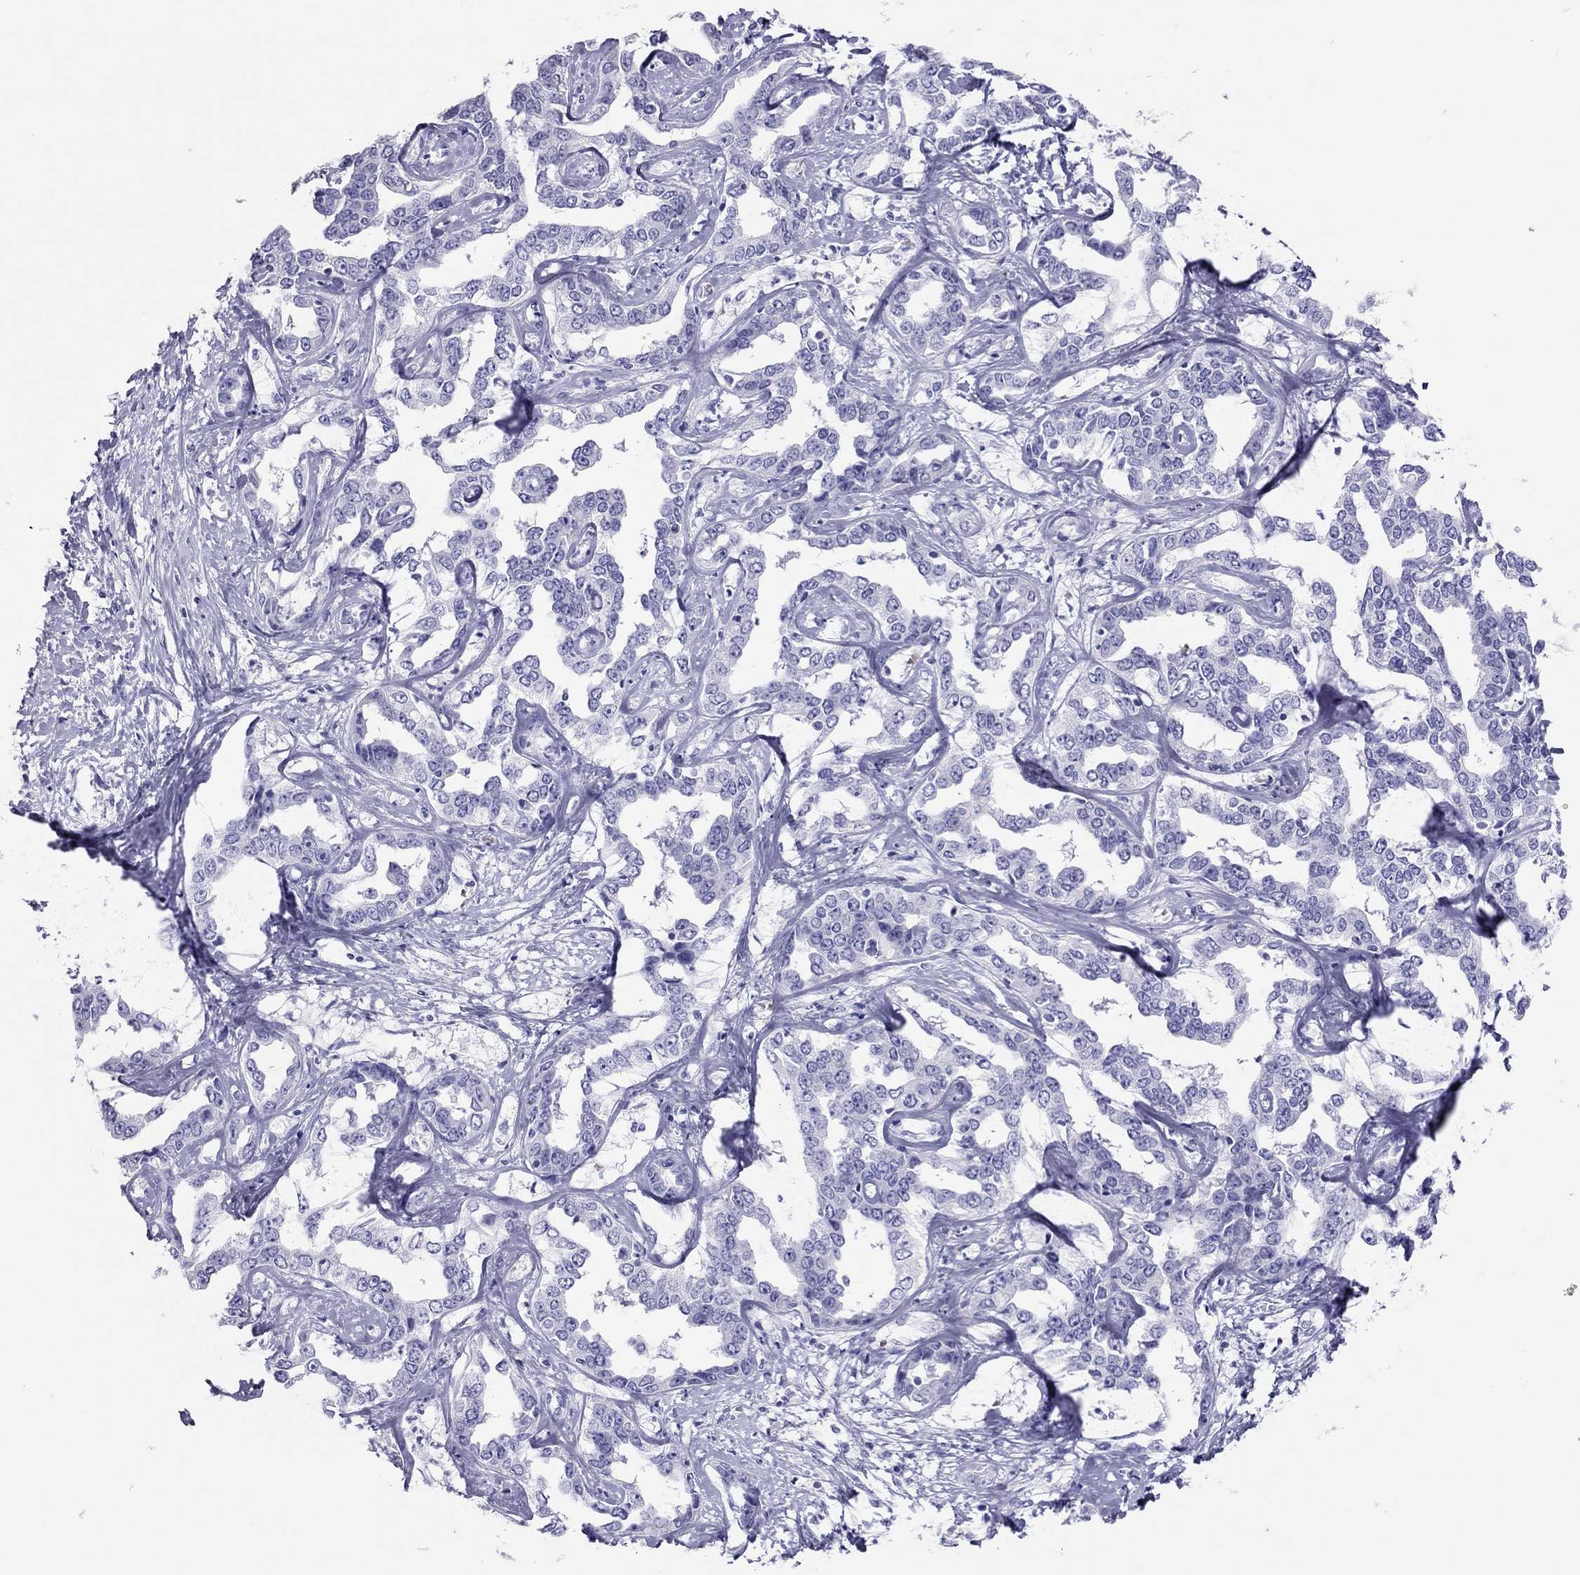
{"staining": {"intensity": "negative", "quantity": "none", "location": "none"}, "tissue": "liver cancer", "cell_type": "Tumor cells", "image_type": "cancer", "snomed": [{"axis": "morphology", "description": "Cholangiocarcinoma"}, {"axis": "topography", "description": "Liver"}], "caption": "Immunohistochemistry (IHC) of liver cancer displays no positivity in tumor cells.", "gene": "TSHB", "patient": {"sex": "male", "age": 59}}